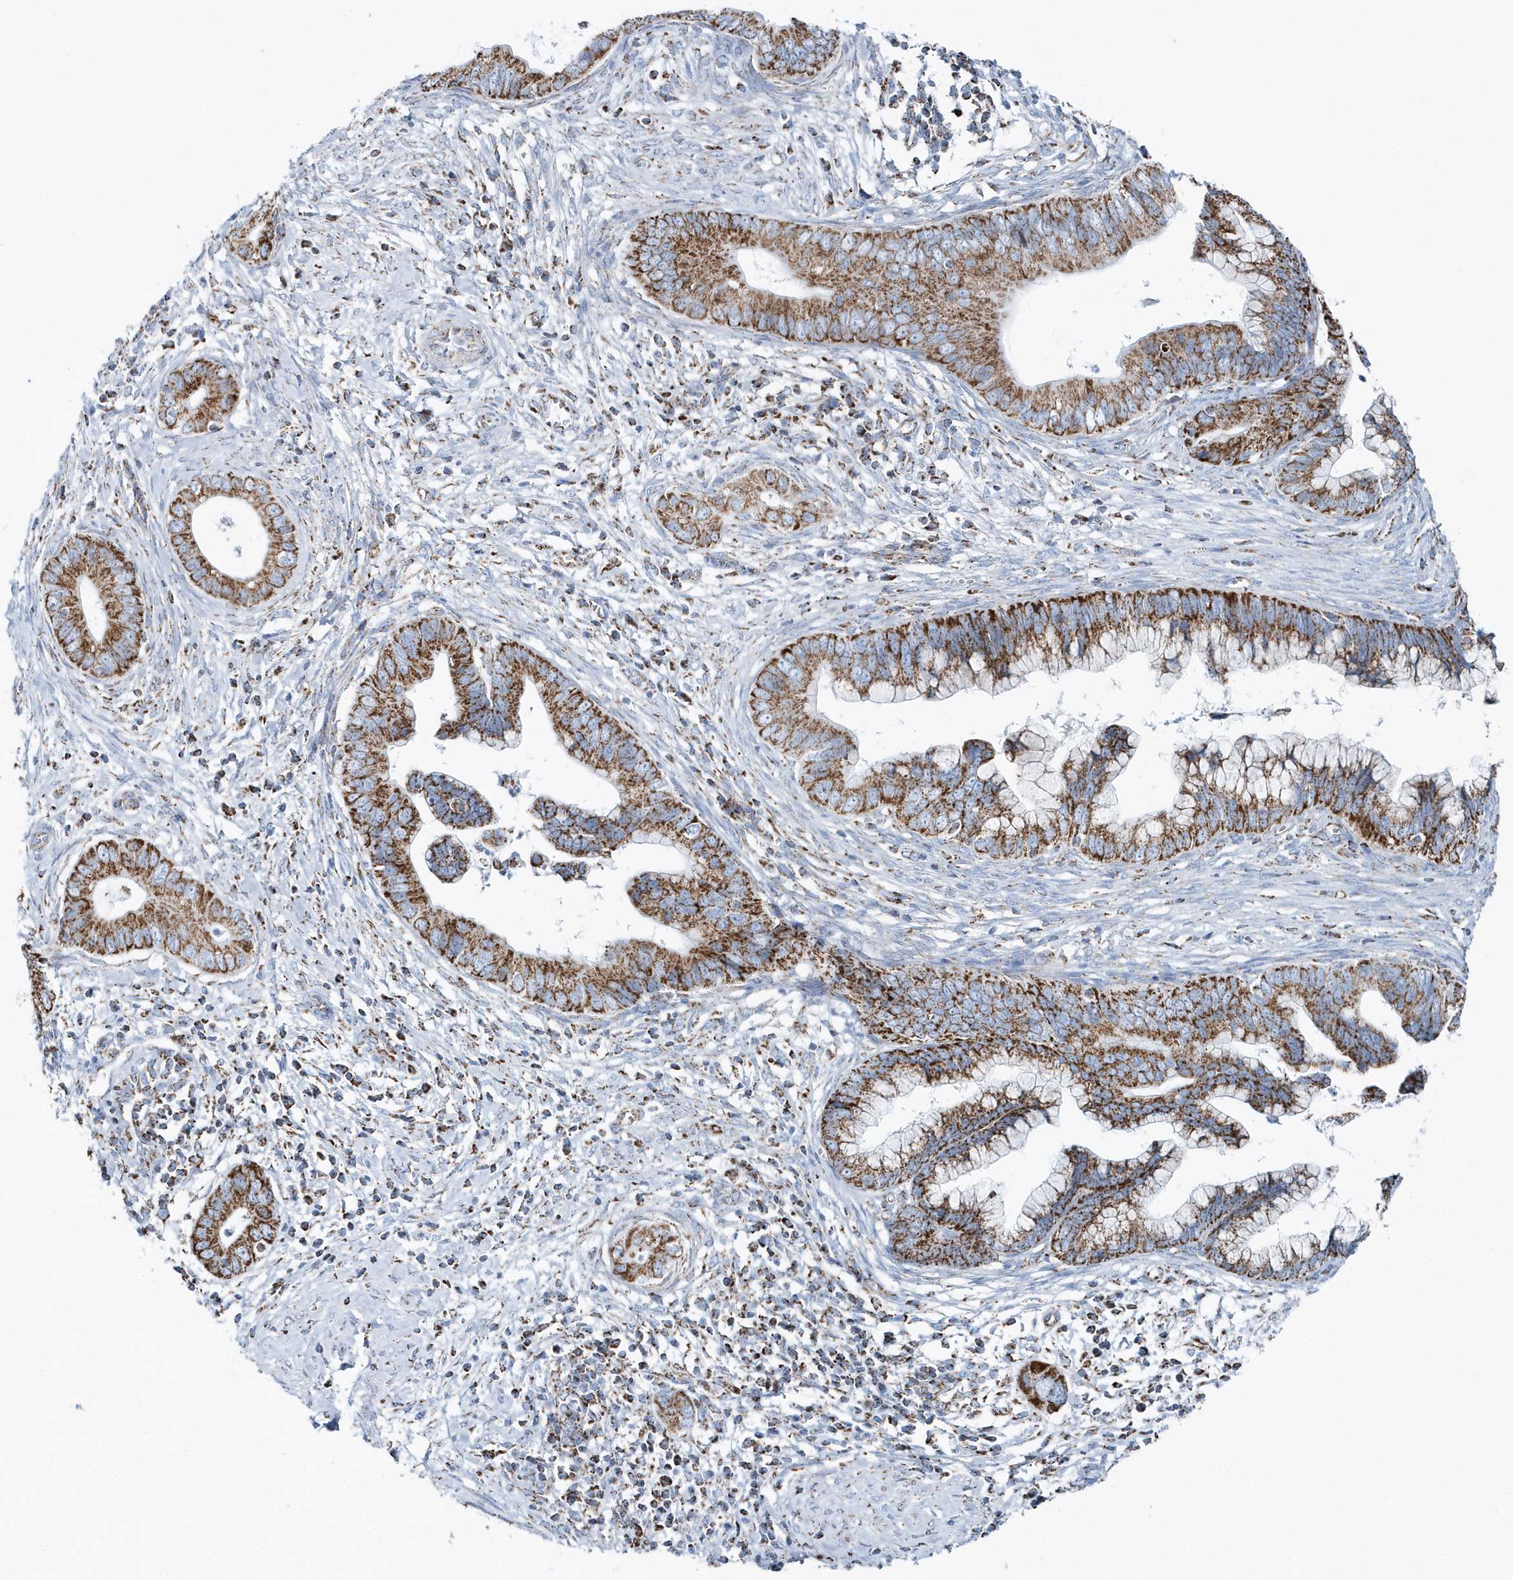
{"staining": {"intensity": "moderate", "quantity": ">75%", "location": "cytoplasmic/membranous"}, "tissue": "cervical cancer", "cell_type": "Tumor cells", "image_type": "cancer", "snomed": [{"axis": "morphology", "description": "Adenocarcinoma, NOS"}, {"axis": "topography", "description": "Cervix"}], "caption": "There is medium levels of moderate cytoplasmic/membranous staining in tumor cells of cervical adenocarcinoma, as demonstrated by immunohistochemical staining (brown color).", "gene": "TMCO6", "patient": {"sex": "female", "age": 44}}